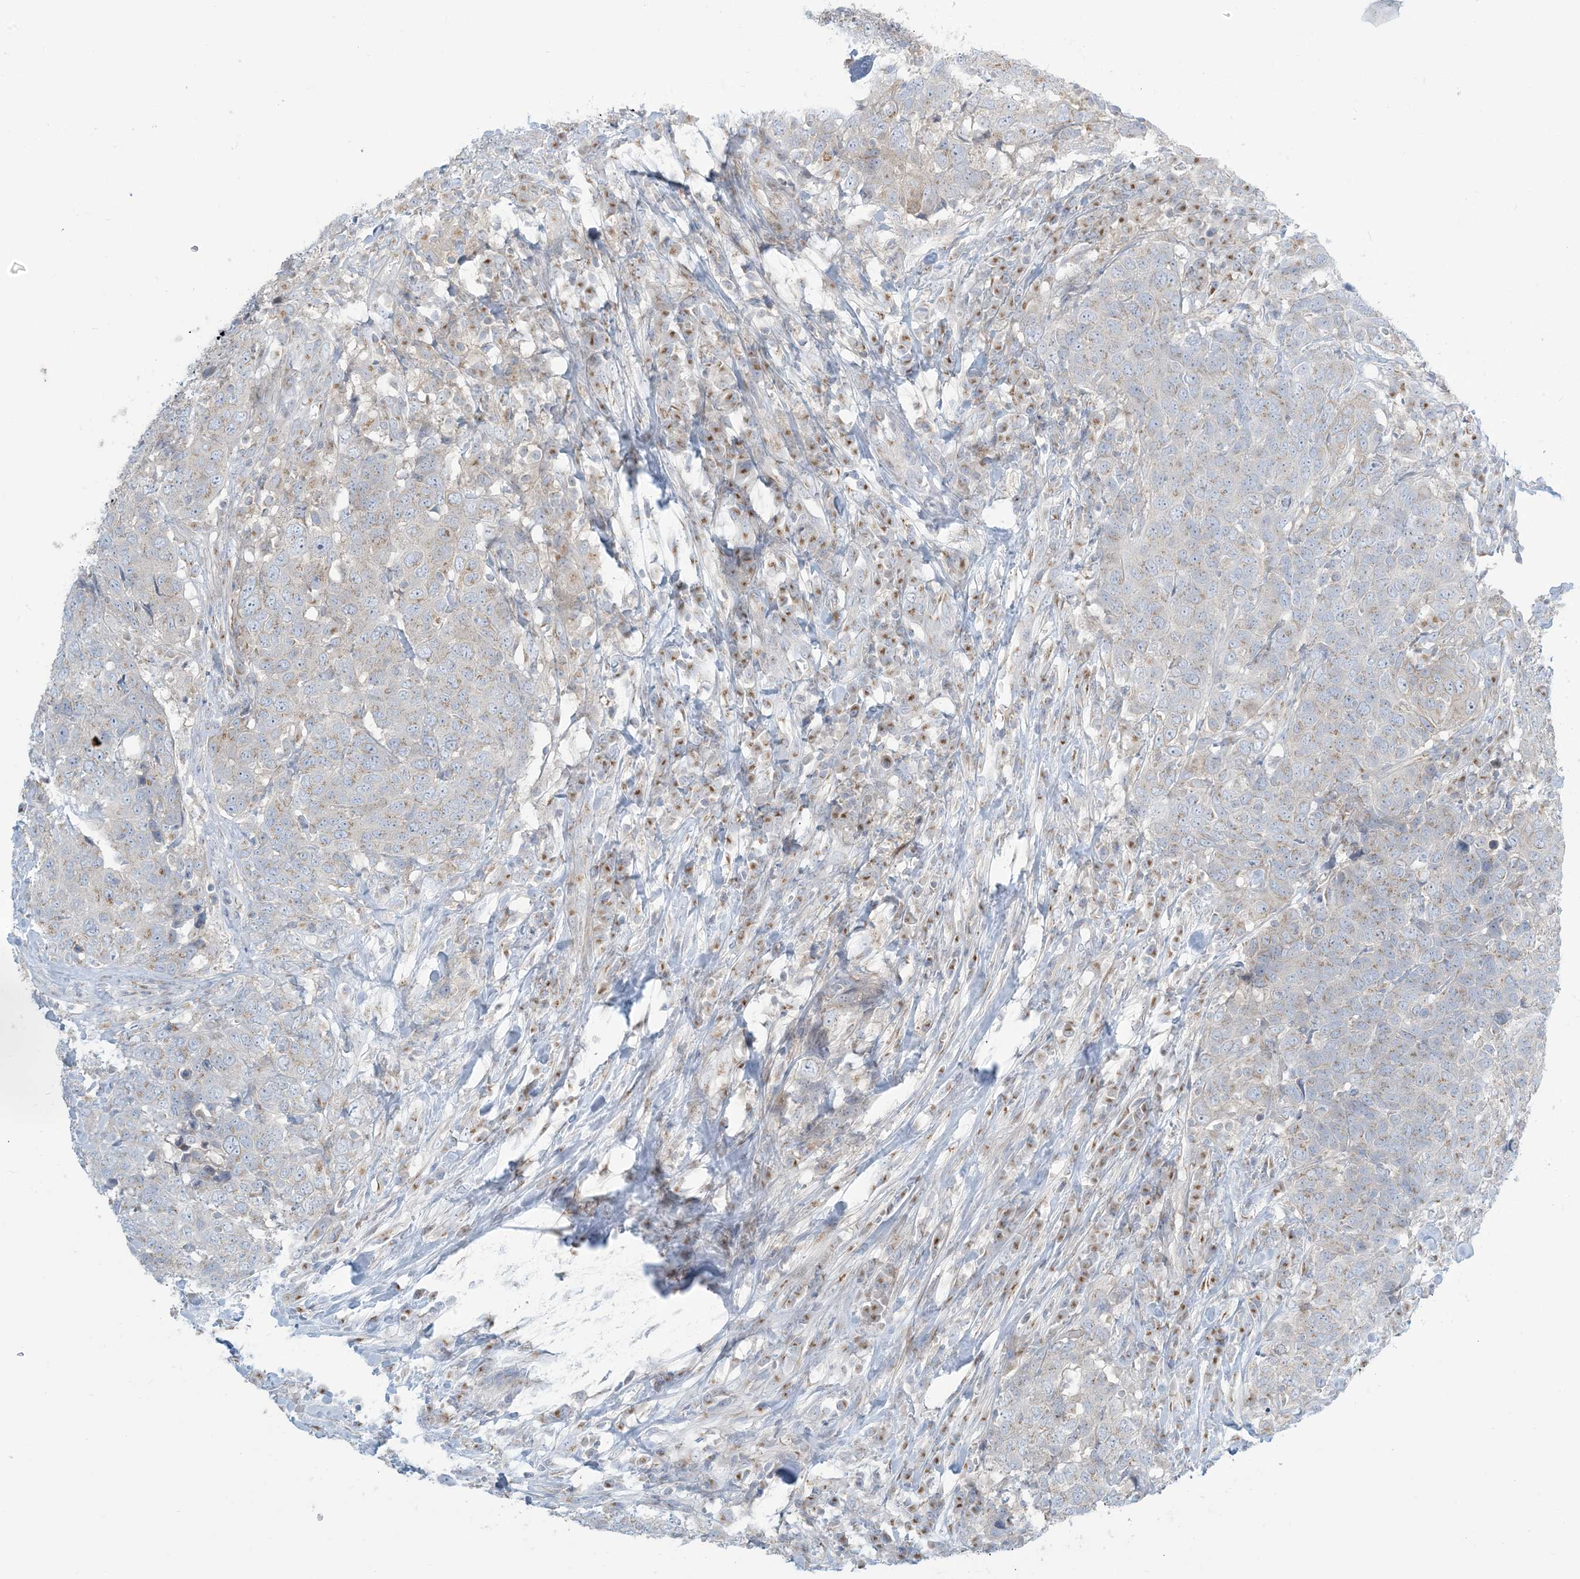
{"staining": {"intensity": "weak", "quantity": "25%-75%", "location": "cytoplasmic/membranous"}, "tissue": "head and neck cancer", "cell_type": "Tumor cells", "image_type": "cancer", "snomed": [{"axis": "morphology", "description": "Squamous cell carcinoma, NOS"}, {"axis": "topography", "description": "Head-Neck"}], "caption": "Head and neck cancer stained with a protein marker displays weak staining in tumor cells.", "gene": "AFTPH", "patient": {"sex": "male", "age": 66}}